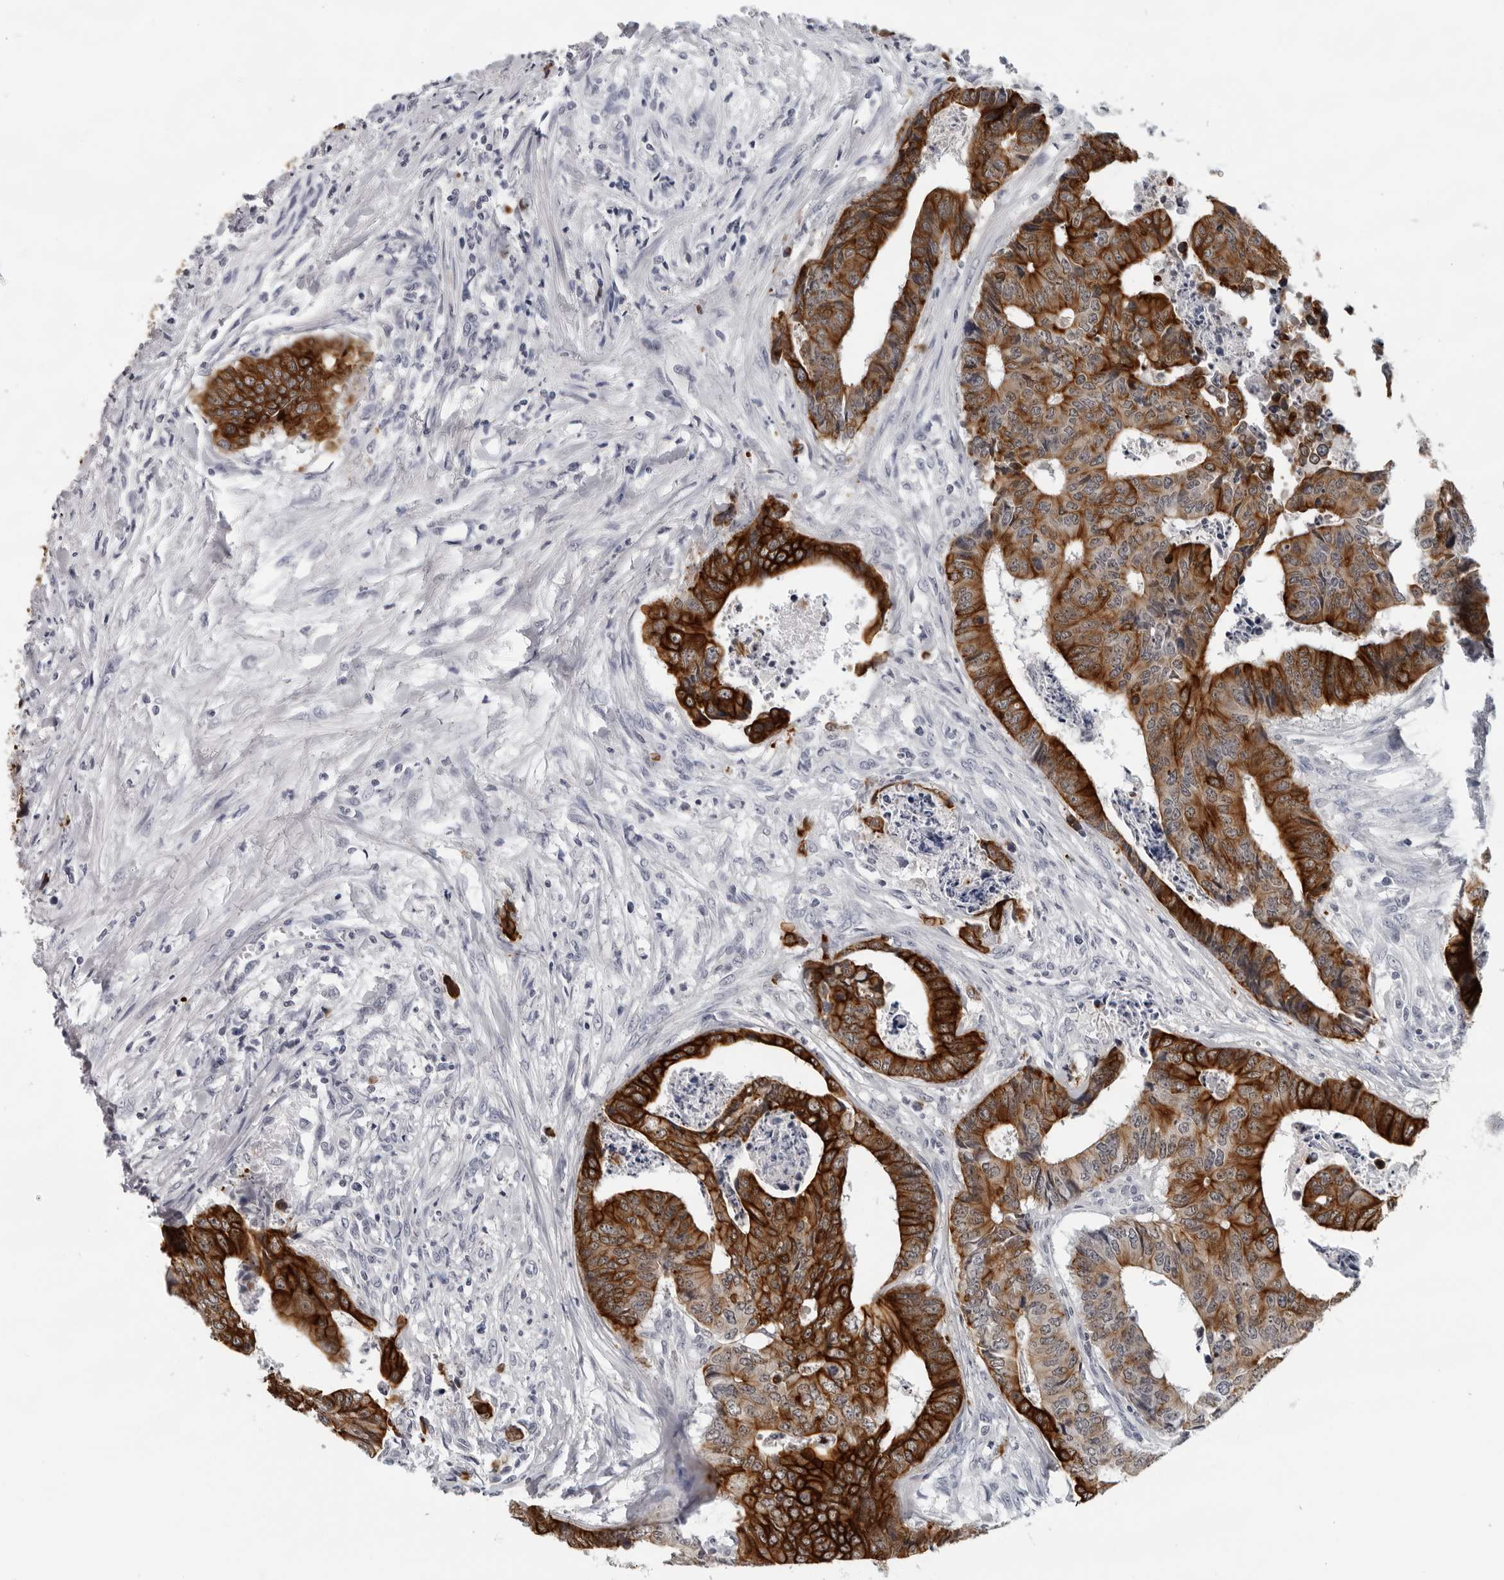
{"staining": {"intensity": "strong", "quantity": ">75%", "location": "cytoplasmic/membranous"}, "tissue": "colorectal cancer", "cell_type": "Tumor cells", "image_type": "cancer", "snomed": [{"axis": "morphology", "description": "Adenocarcinoma, NOS"}, {"axis": "topography", "description": "Rectum"}], "caption": "Immunohistochemistry (IHC) staining of colorectal cancer, which shows high levels of strong cytoplasmic/membranous expression in approximately >75% of tumor cells indicating strong cytoplasmic/membranous protein staining. The staining was performed using DAB (3,3'-diaminobenzidine) (brown) for protein detection and nuclei were counterstained in hematoxylin (blue).", "gene": "CCDC28B", "patient": {"sex": "male", "age": 84}}